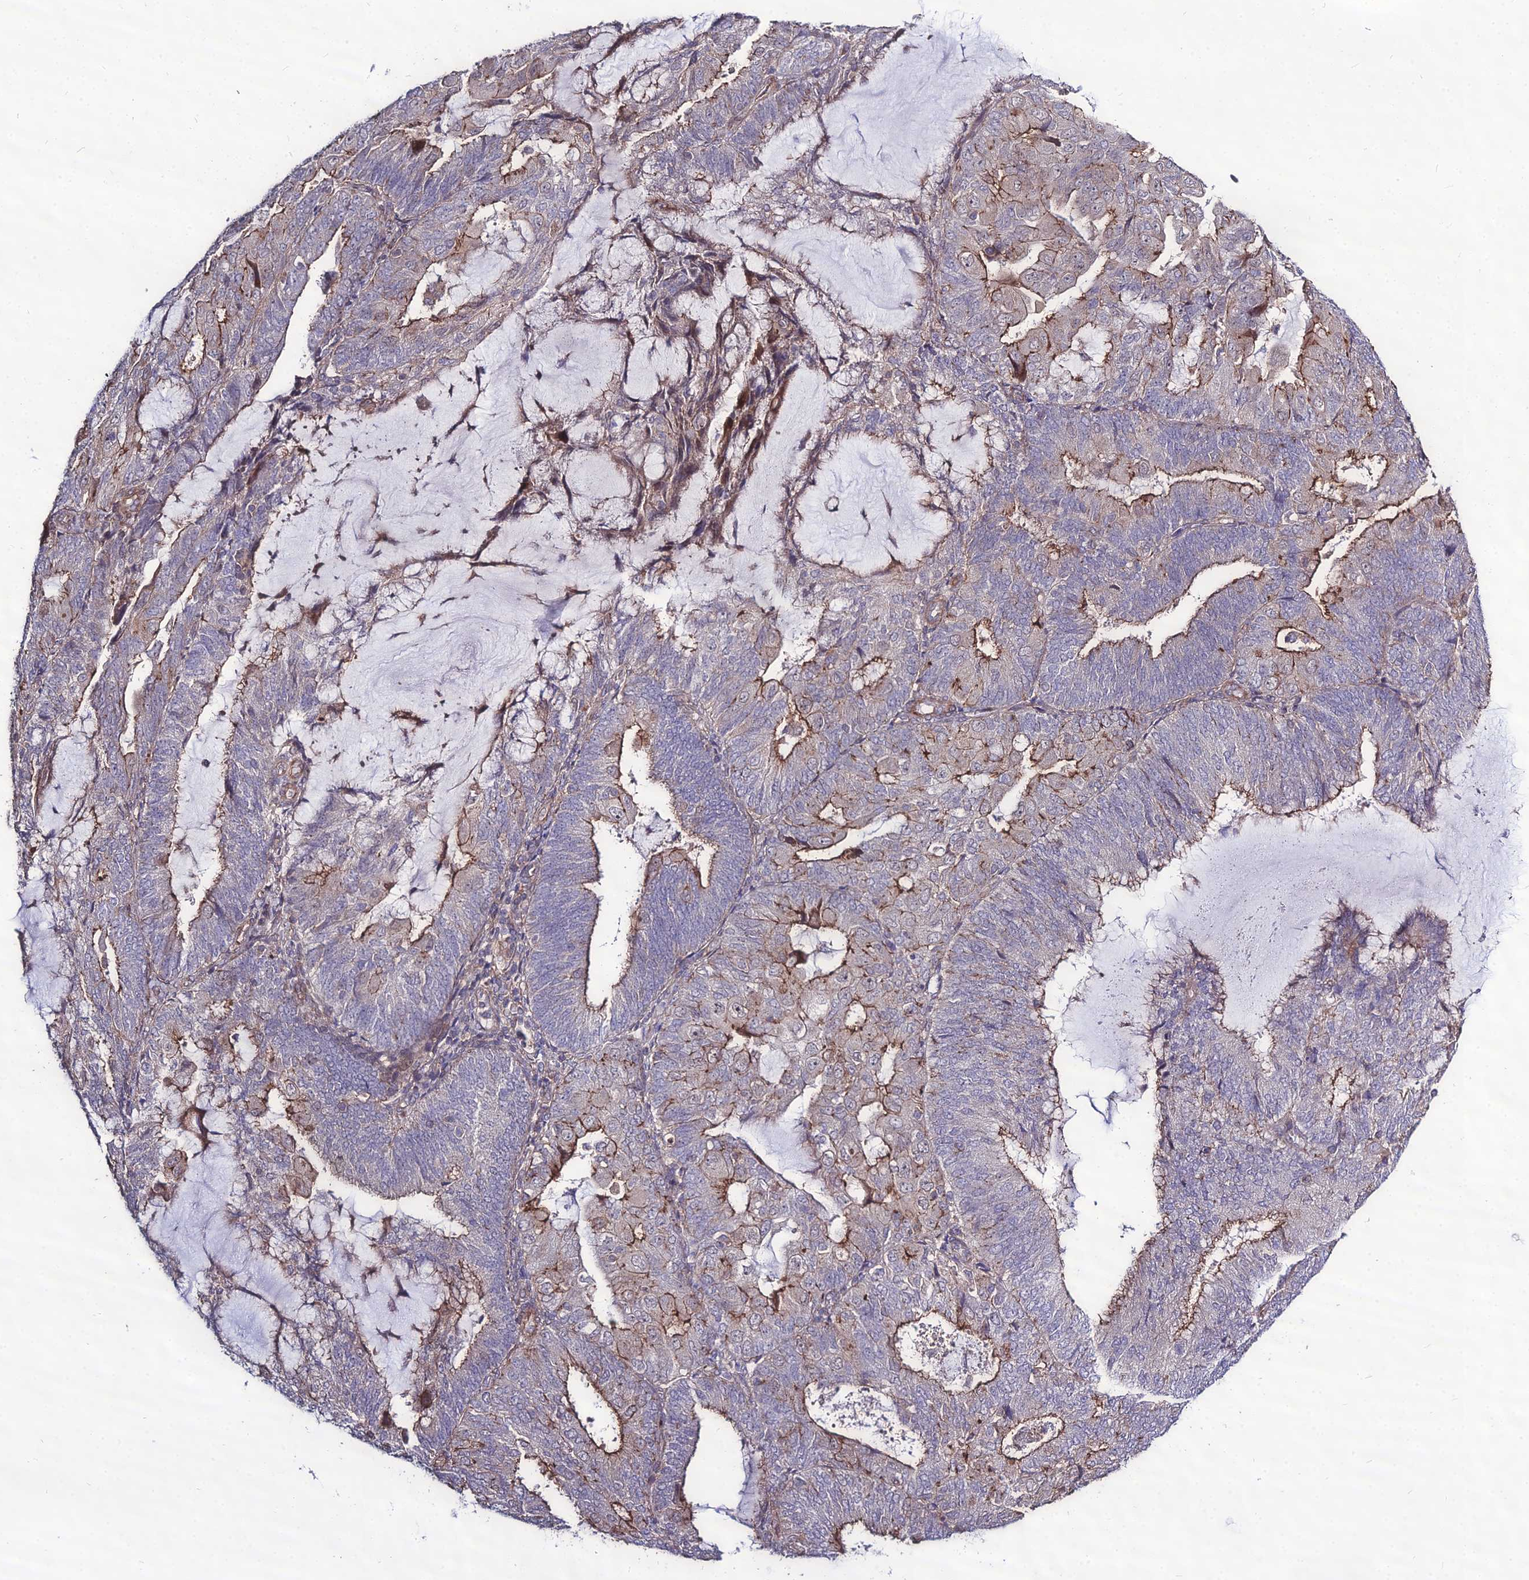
{"staining": {"intensity": "moderate", "quantity": "25%-75%", "location": "cytoplasmic/membranous"}, "tissue": "endometrial cancer", "cell_type": "Tumor cells", "image_type": "cancer", "snomed": [{"axis": "morphology", "description": "Adenocarcinoma, NOS"}, {"axis": "topography", "description": "Endometrium"}], "caption": "An immunohistochemistry histopathology image of neoplastic tissue is shown. Protein staining in brown labels moderate cytoplasmic/membranous positivity in adenocarcinoma (endometrial) within tumor cells. (brown staining indicates protein expression, while blue staining denotes nuclei).", "gene": "TSPYL2", "patient": {"sex": "female", "age": 81}}